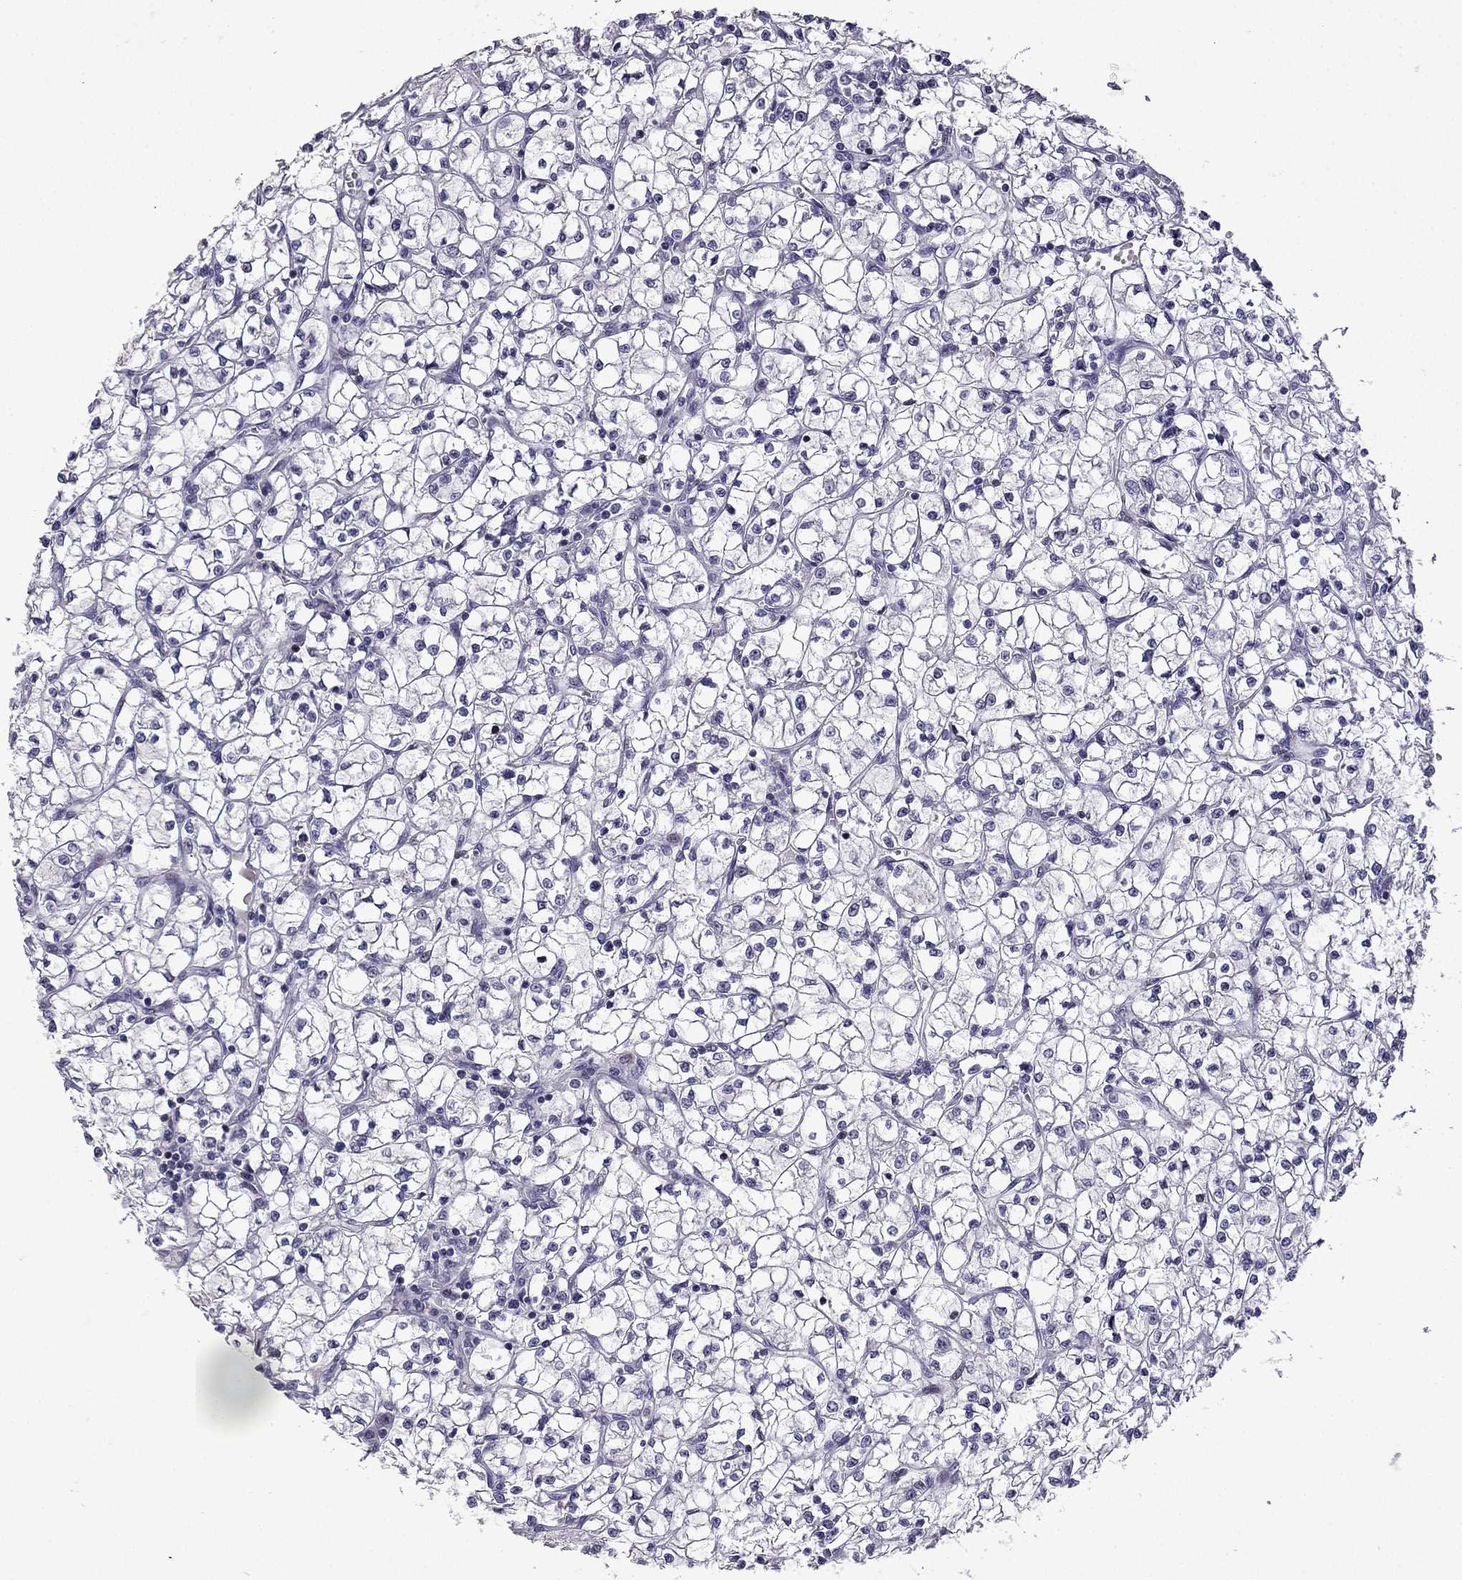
{"staining": {"intensity": "negative", "quantity": "none", "location": "none"}, "tissue": "renal cancer", "cell_type": "Tumor cells", "image_type": "cancer", "snomed": [{"axis": "morphology", "description": "Adenocarcinoma, NOS"}, {"axis": "topography", "description": "Kidney"}], "caption": "DAB immunohistochemical staining of renal cancer demonstrates no significant expression in tumor cells.", "gene": "TTN", "patient": {"sex": "female", "age": 64}}